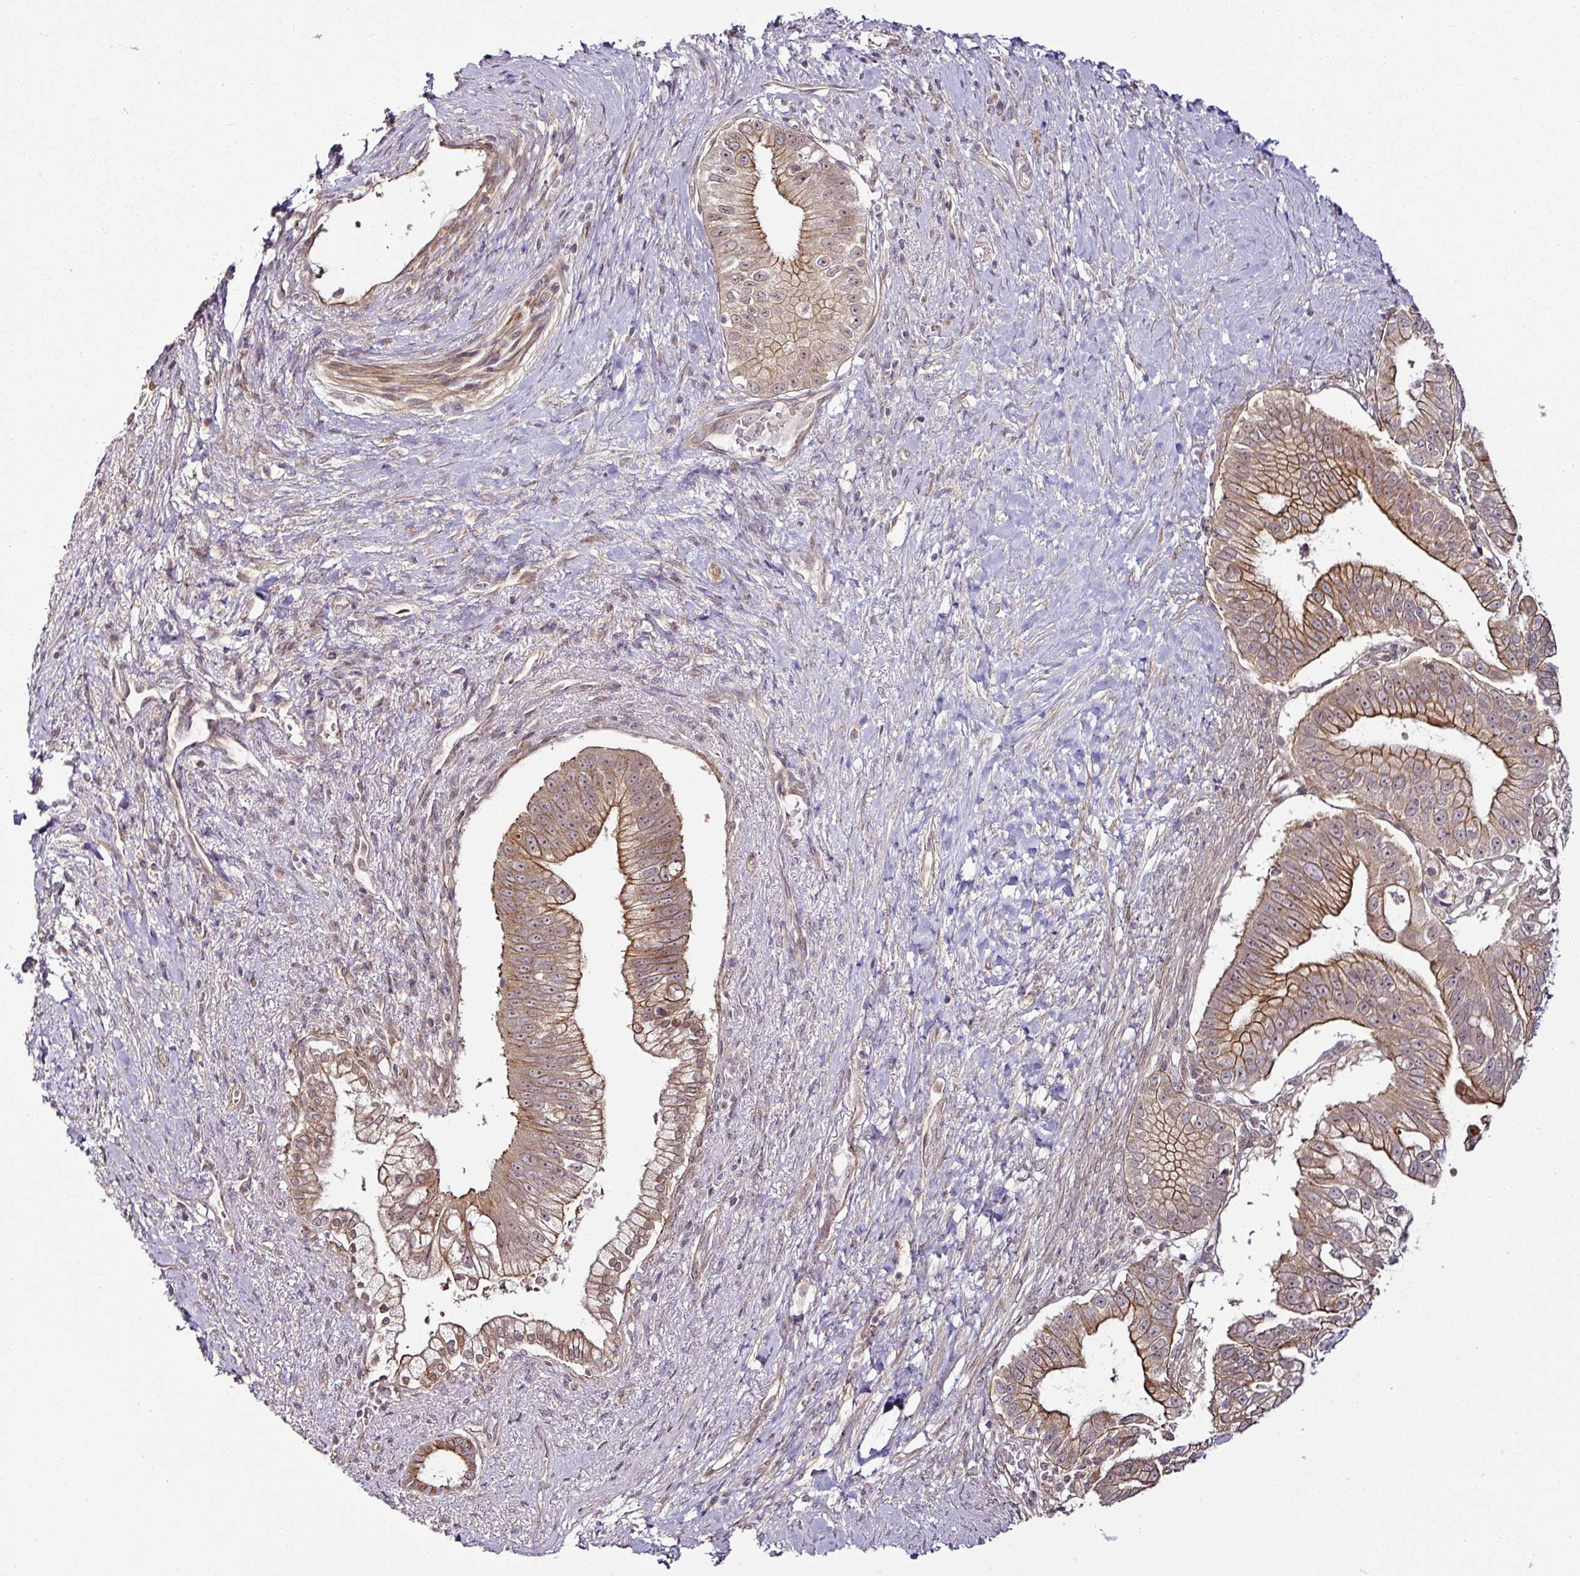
{"staining": {"intensity": "moderate", "quantity": ">75%", "location": "cytoplasmic/membranous,nuclear"}, "tissue": "pancreatic cancer", "cell_type": "Tumor cells", "image_type": "cancer", "snomed": [{"axis": "morphology", "description": "Adenocarcinoma, NOS"}, {"axis": "topography", "description": "Pancreas"}], "caption": "Tumor cells reveal moderate cytoplasmic/membranous and nuclear positivity in about >75% of cells in adenocarcinoma (pancreatic).", "gene": "DCAF13", "patient": {"sex": "male", "age": 70}}